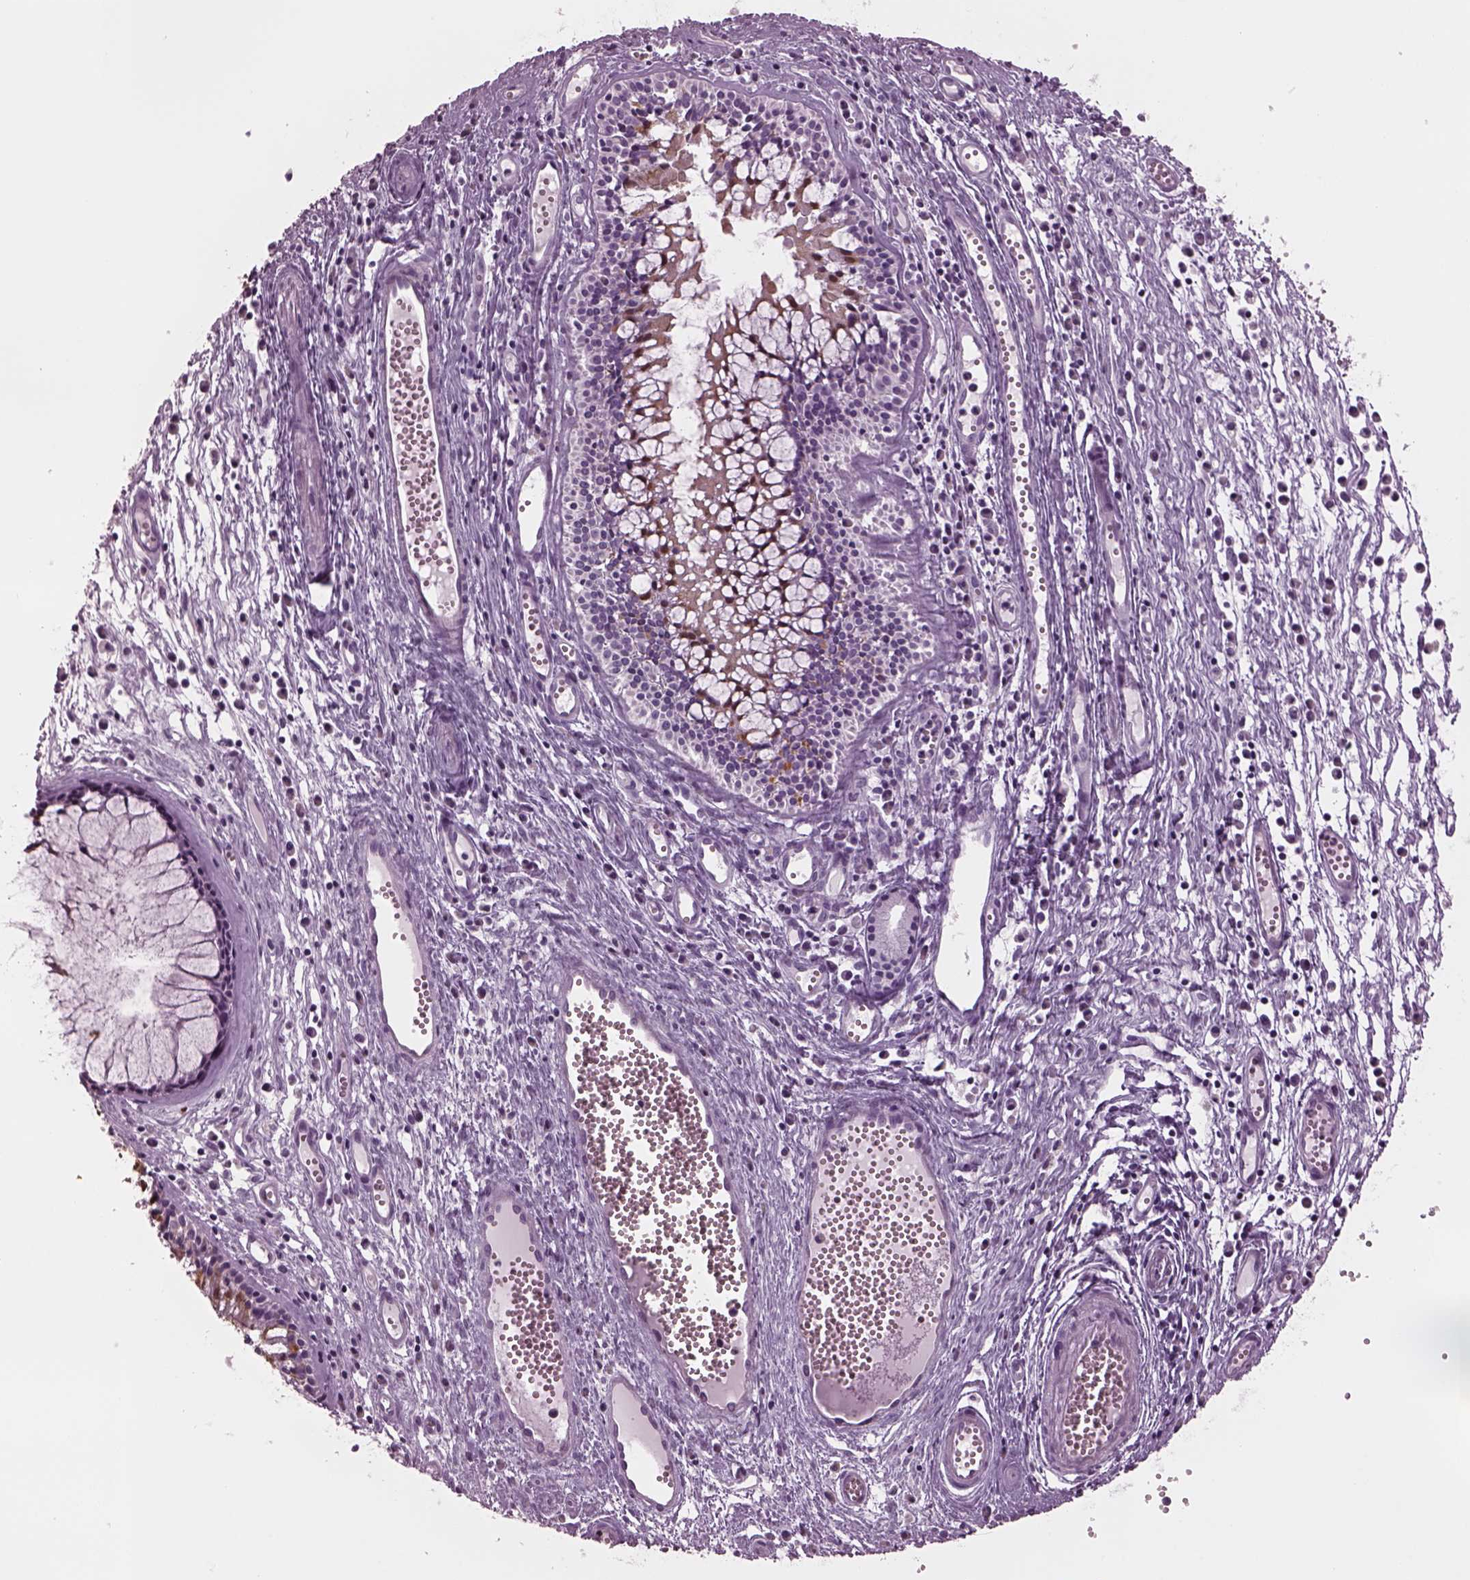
{"staining": {"intensity": "moderate", "quantity": "25%-75%", "location": "cytoplasmic/membranous,nuclear"}, "tissue": "nasopharynx", "cell_type": "Respiratory epithelial cells", "image_type": "normal", "snomed": [{"axis": "morphology", "description": "Normal tissue, NOS"}, {"axis": "topography", "description": "Nasopharynx"}], "caption": "The immunohistochemical stain labels moderate cytoplasmic/membranous,nuclear positivity in respiratory epithelial cells of benign nasopharynx. (DAB = brown stain, brightfield microscopy at high magnification).", "gene": "TPPP2", "patient": {"sex": "male", "age": 31}}